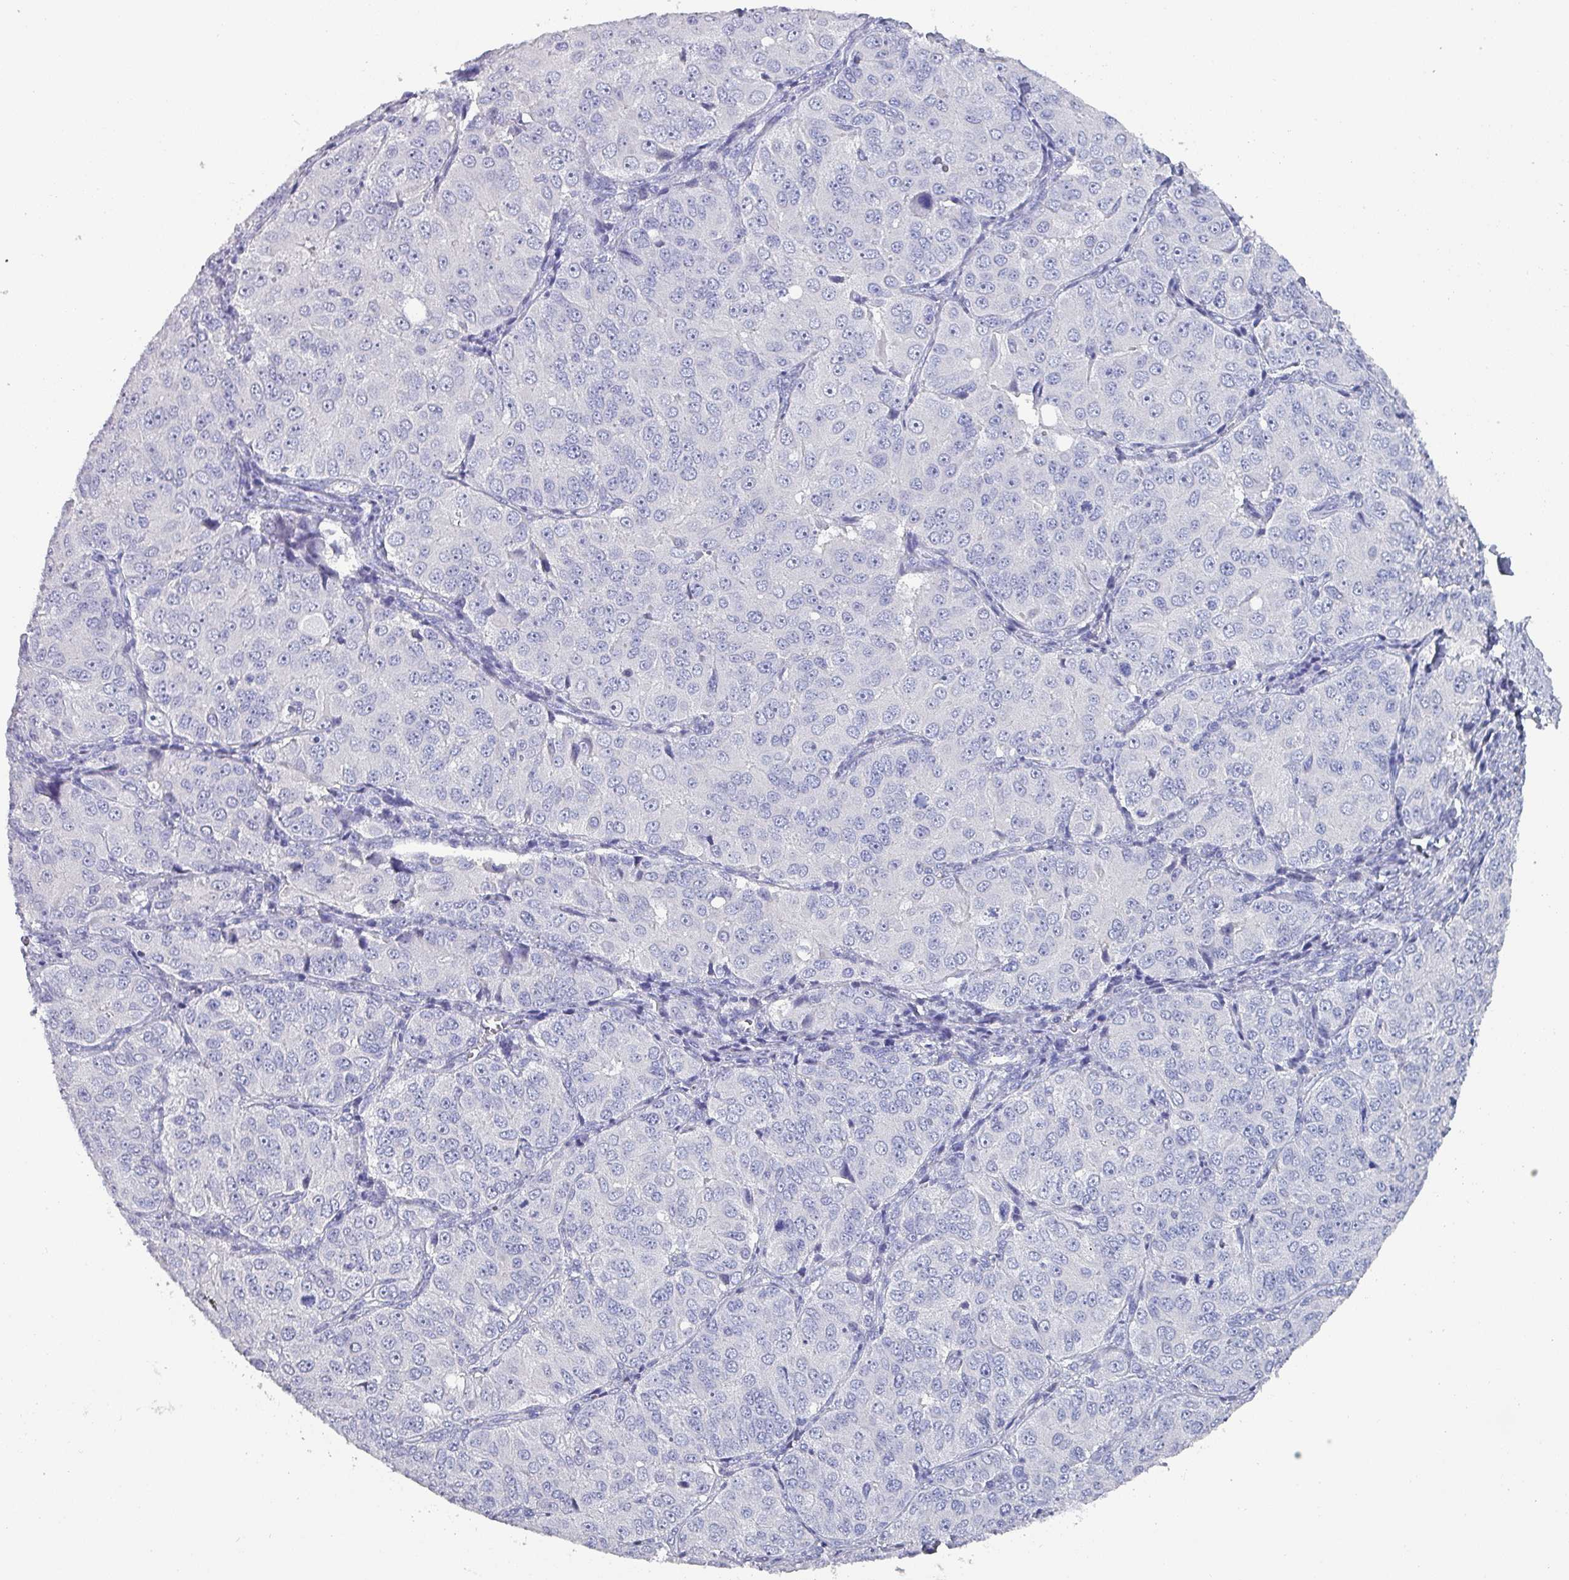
{"staining": {"intensity": "negative", "quantity": "none", "location": "none"}, "tissue": "ovarian cancer", "cell_type": "Tumor cells", "image_type": "cancer", "snomed": [{"axis": "morphology", "description": "Carcinoma, endometroid"}, {"axis": "topography", "description": "Ovary"}], "caption": "Tumor cells show no significant protein staining in ovarian cancer. The staining was performed using DAB (3,3'-diaminobenzidine) to visualize the protein expression in brown, while the nuclei were stained in blue with hematoxylin (Magnification: 20x).", "gene": "INS-IGF2", "patient": {"sex": "female", "age": 51}}